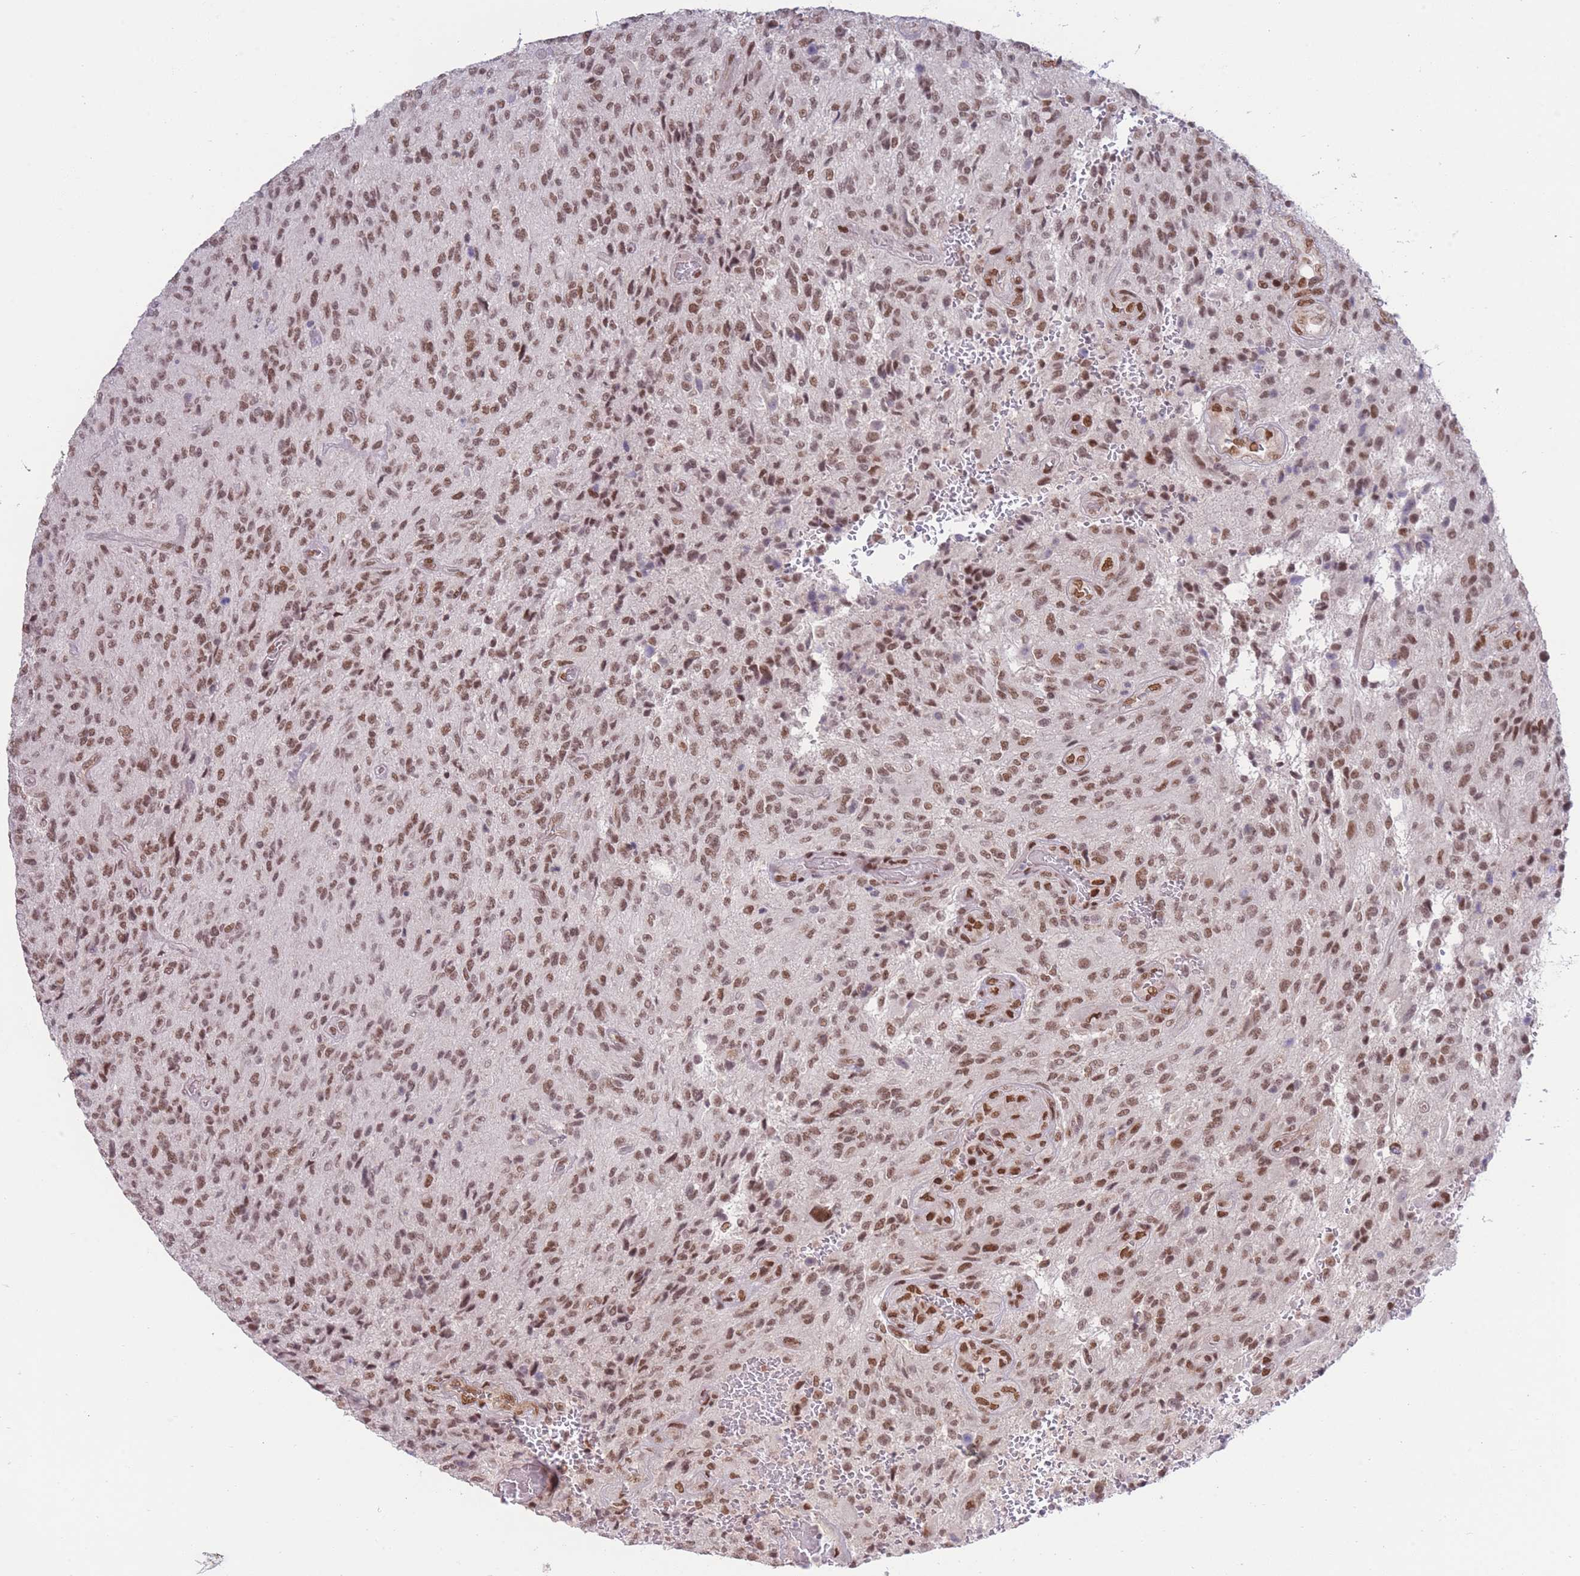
{"staining": {"intensity": "moderate", "quantity": ">75%", "location": "nuclear"}, "tissue": "glioma", "cell_type": "Tumor cells", "image_type": "cancer", "snomed": [{"axis": "morphology", "description": "Normal tissue, NOS"}, {"axis": "morphology", "description": "Glioma, malignant, High grade"}, {"axis": "topography", "description": "Cerebral cortex"}], "caption": "Protein expression analysis of malignant glioma (high-grade) demonstrates moderate nuclear positivity in about >75% of tumor cells. (Stains: DAB (3,3'-diaminobenzidine) in brown, nuclei in blue, Microscopy: brightfield microscopy at high magnification).", "gene": "CARD8", "patient": {"sex": "male", "age": 56}}